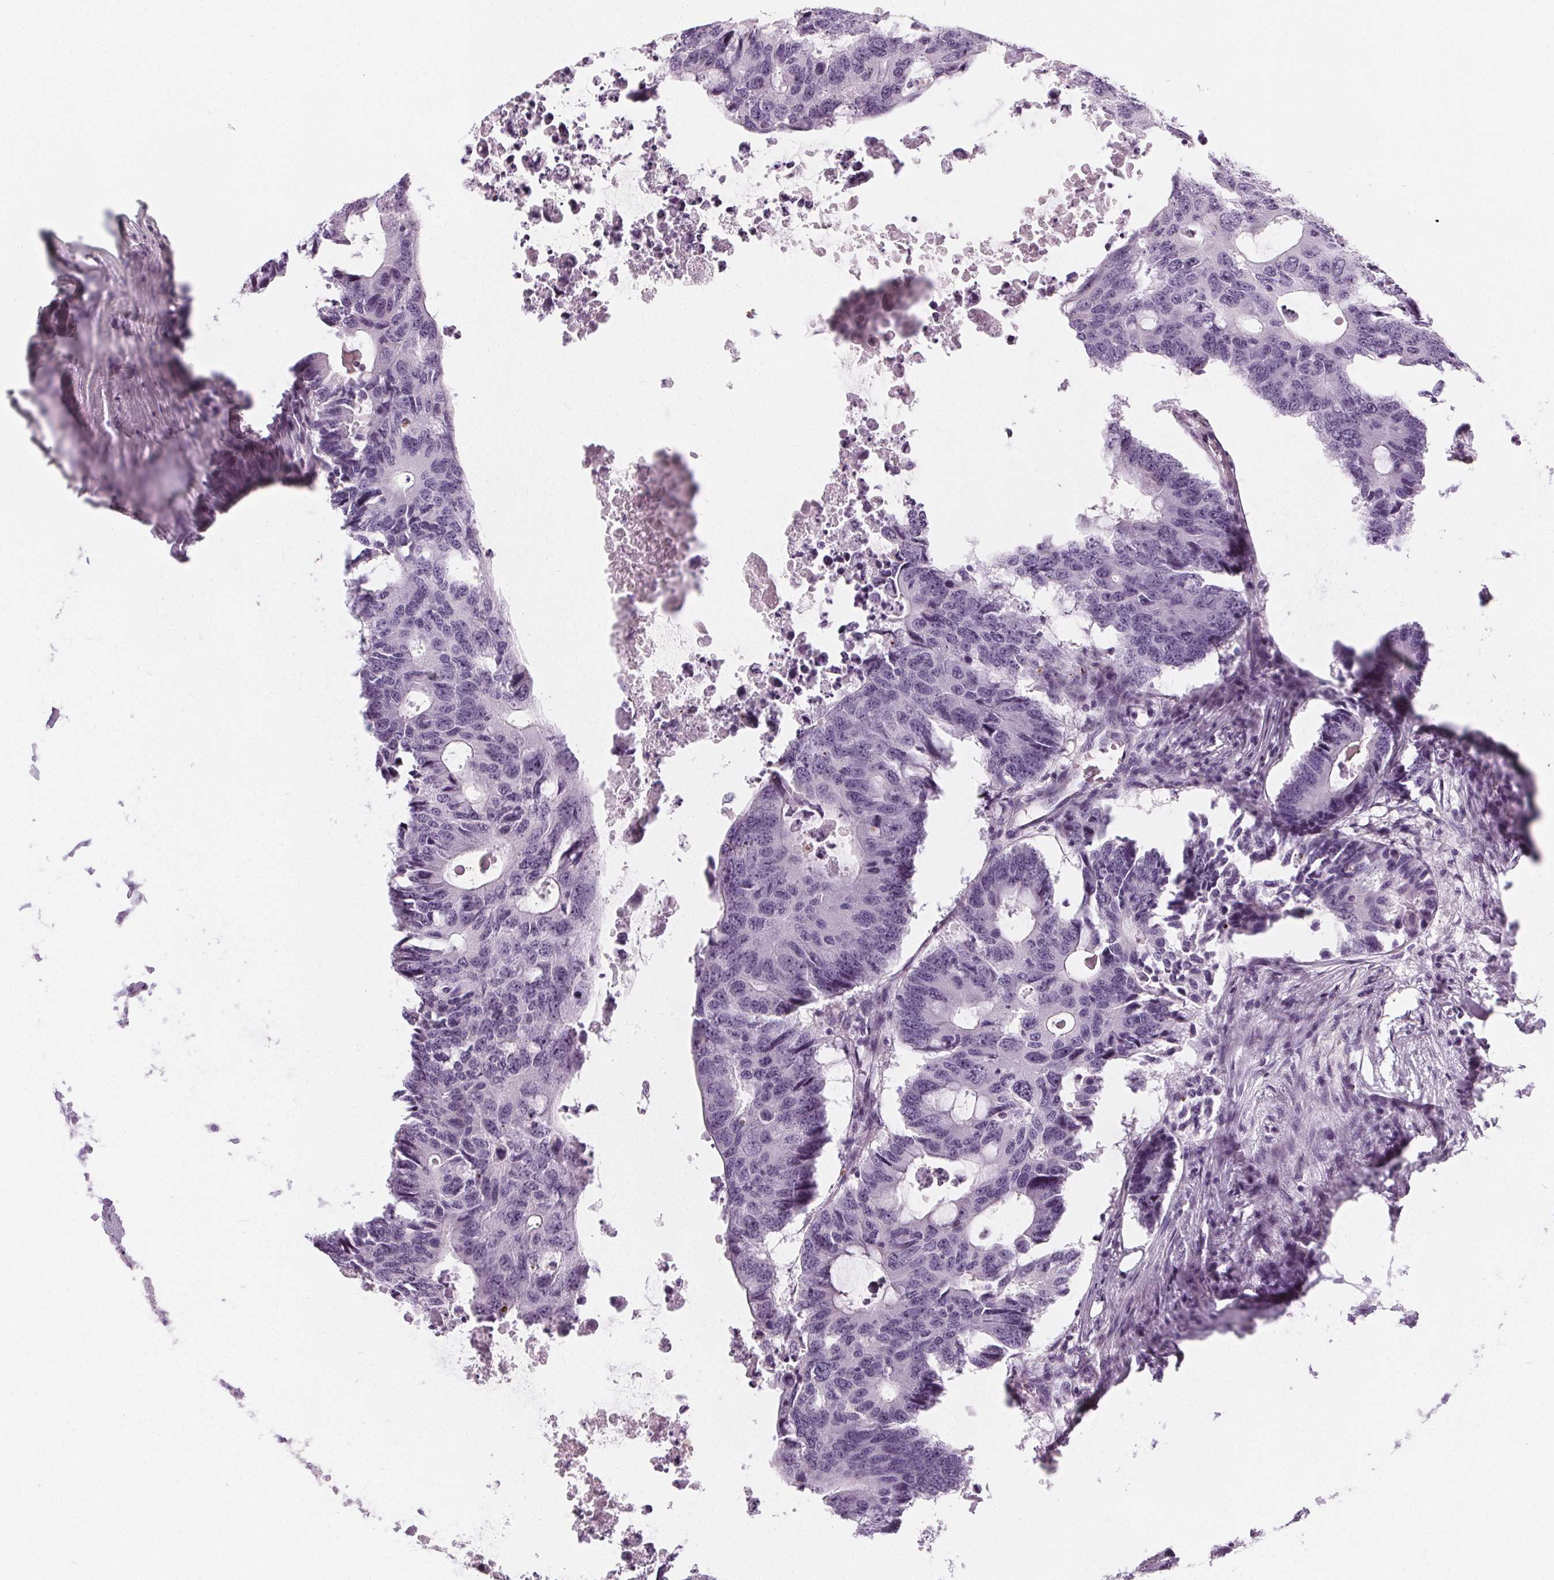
{"staining": {"intensity": "negative", "quantity": "none", "location": "none"}, "tissue": "colorectal cancer", "cell_type": "Tumor cells", "image_type": "cancer", "snomed": [{"axis": "morphology", "description": "Adenocarcinoma, NOS"}, {"axis": "topography", "description": "Colon"}], "caption": "The photomicrograph exhibits no staining of tumor cells in colorectal cancer.", "gene": "SLC5A12", "patient": {"sex": "male", "age": 71}}